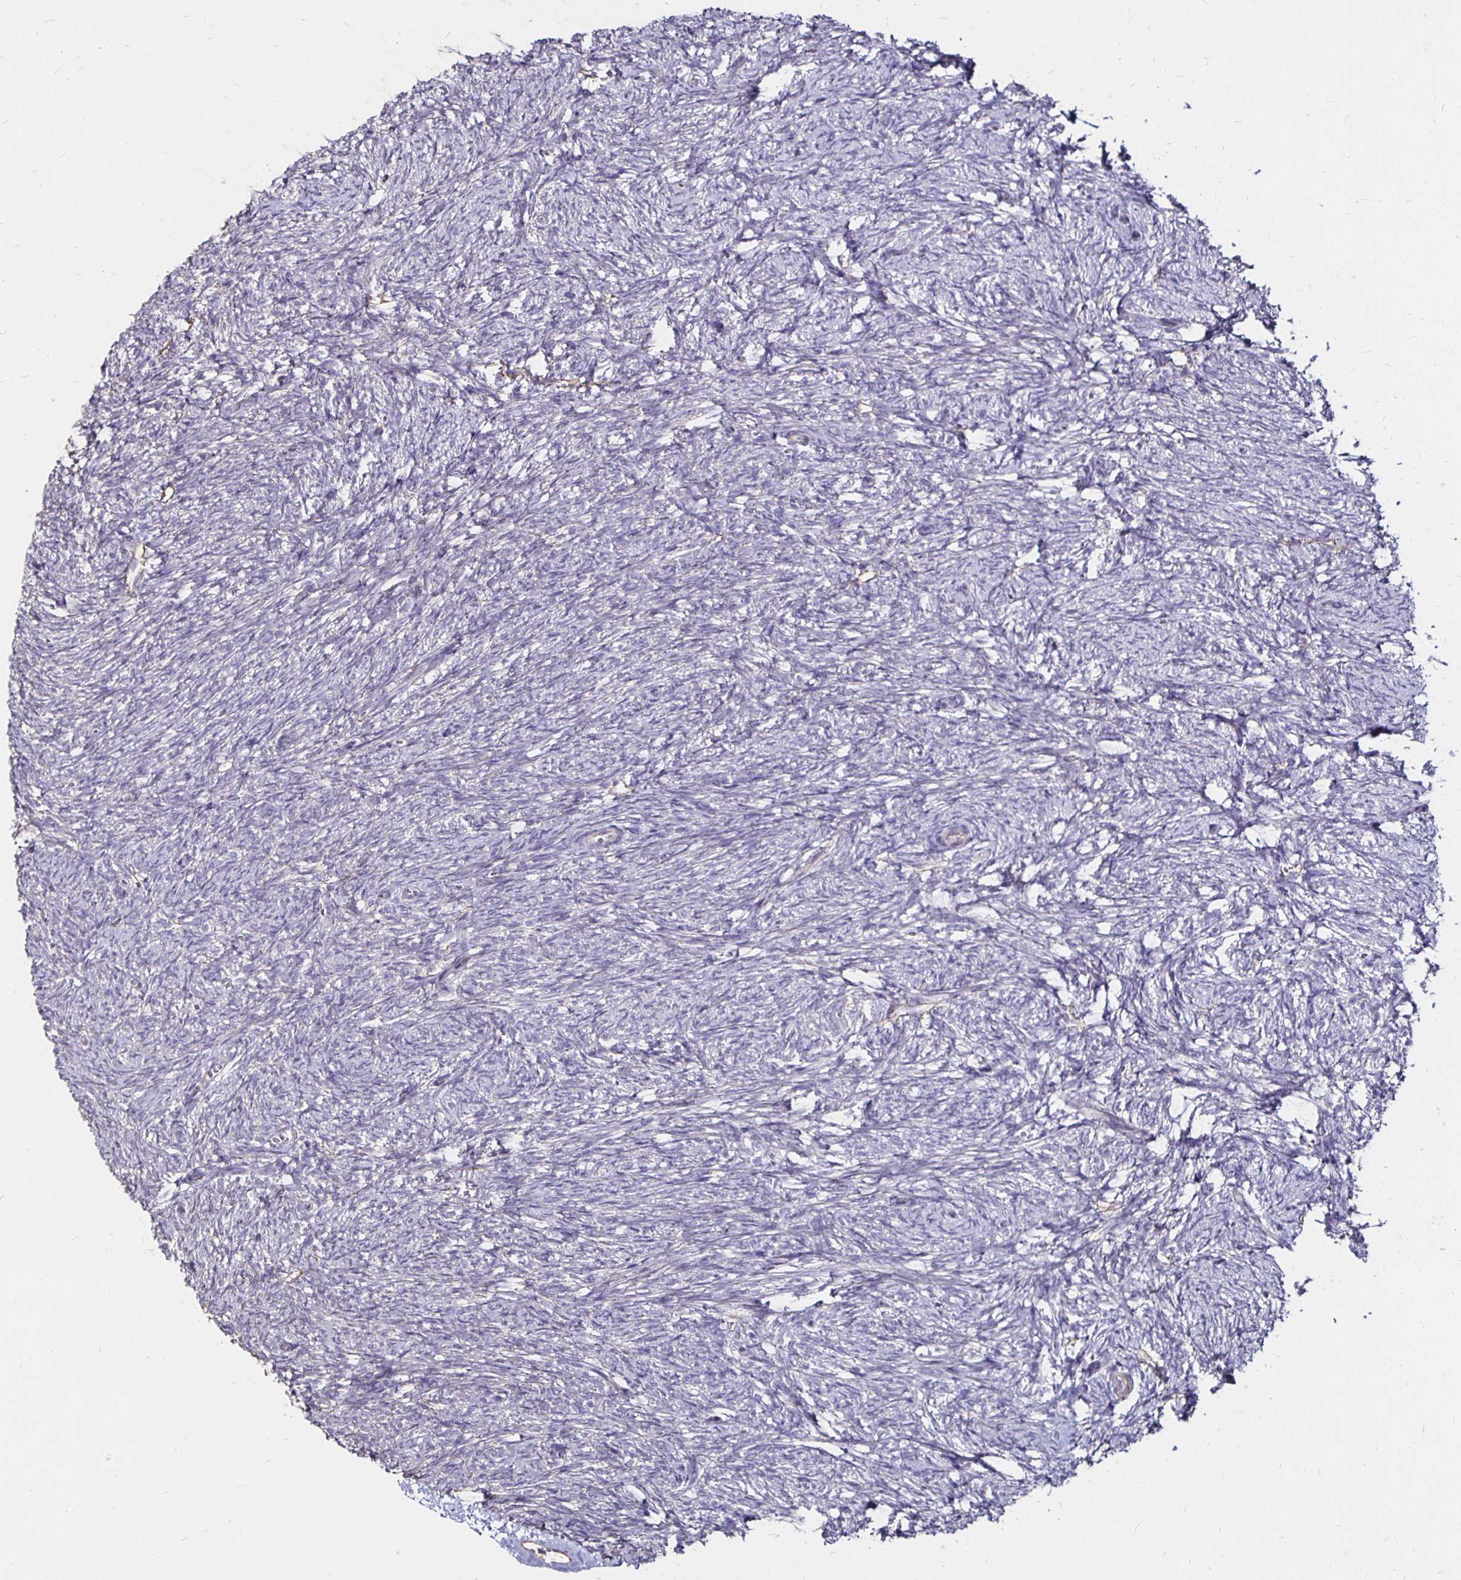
{"staining": {"intensity": "negative", "quantity": "none", "location": "none"}, "tissue": "ovary", "cell_type": "Ovarian stroma cells", "image_type": "normal", "snomed": [{"axis": "morphology", "description": "Normal tissue, NOS"}, {"axis": "topography", "description": "Ovary"}], "caption": "The immunohistochemistry (IHC) micrograph has no significant positivity in ovarian stroma cells of ovary. Brightfield microscopy of immunohistochemistry (IHC) stained with DAB (brown) and hematoxylin (blue), captured at high magnification.", "gene": "ITGB1", "patient": {"sex": "female", "age": 41}}